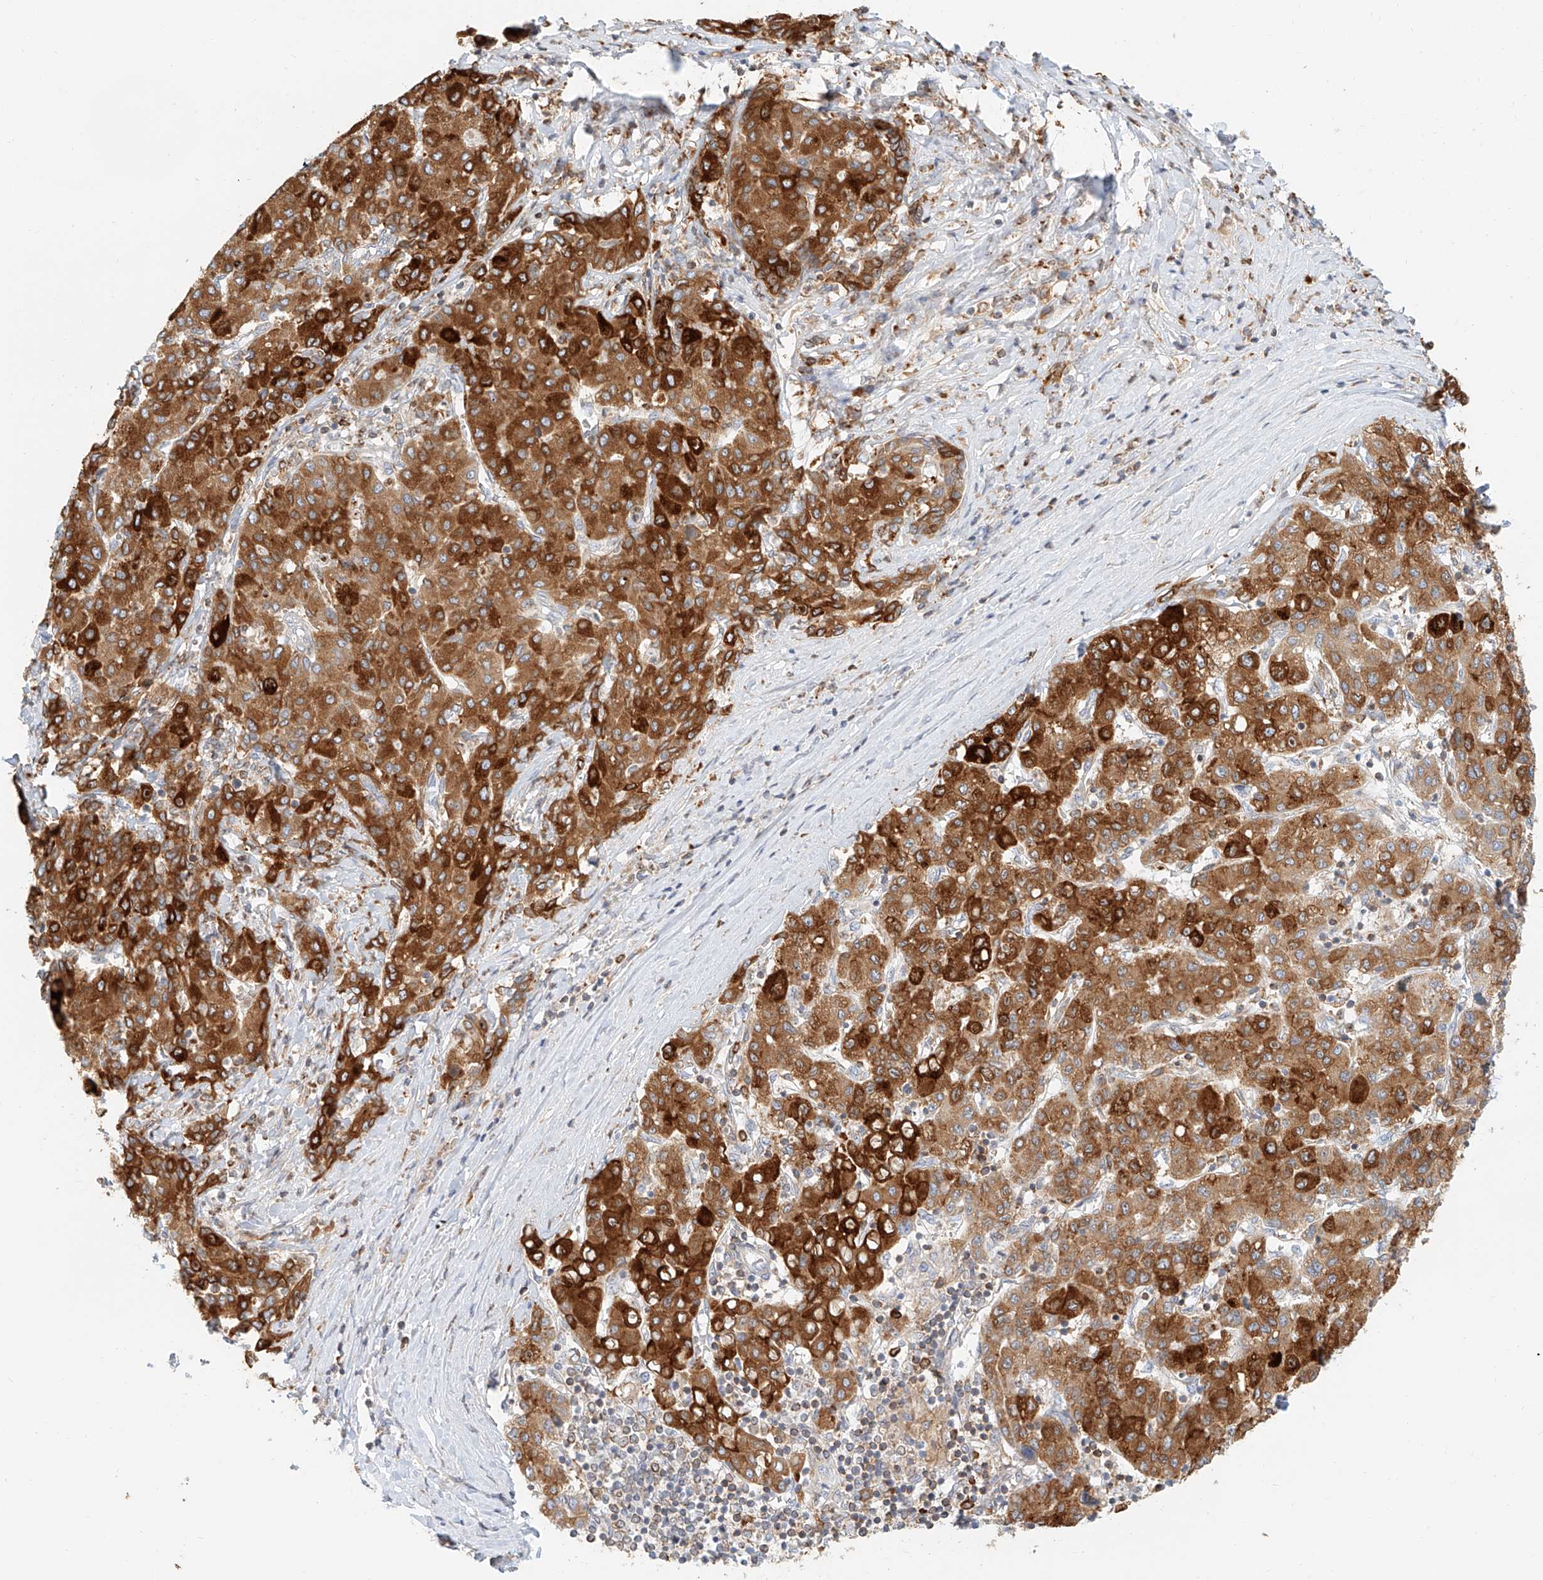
{"staining": {"intensity": "strong", "quantity": ">75%", "location": "cytoplasmic/membranous"}, "tissue": "liver cancer", "cell_type": "Tumor cells", "image_type": "cancer", "snomed": [{"axis": "morphology", "description": "Carcinoma, Hepatocellular, NOS"}, {"axis": "topography", "description": "Liver"}], "caption": "This micrograph shows liver hepatocellular carcinoma stained with IHC to label a protein in brown. The cytoplasmic/membranous of tumor cells show strong positivity for the protein. Nuclei are counter-stained blue.", "gene": "DHRS7", "patient": {"sex": "male", "age": 65}}